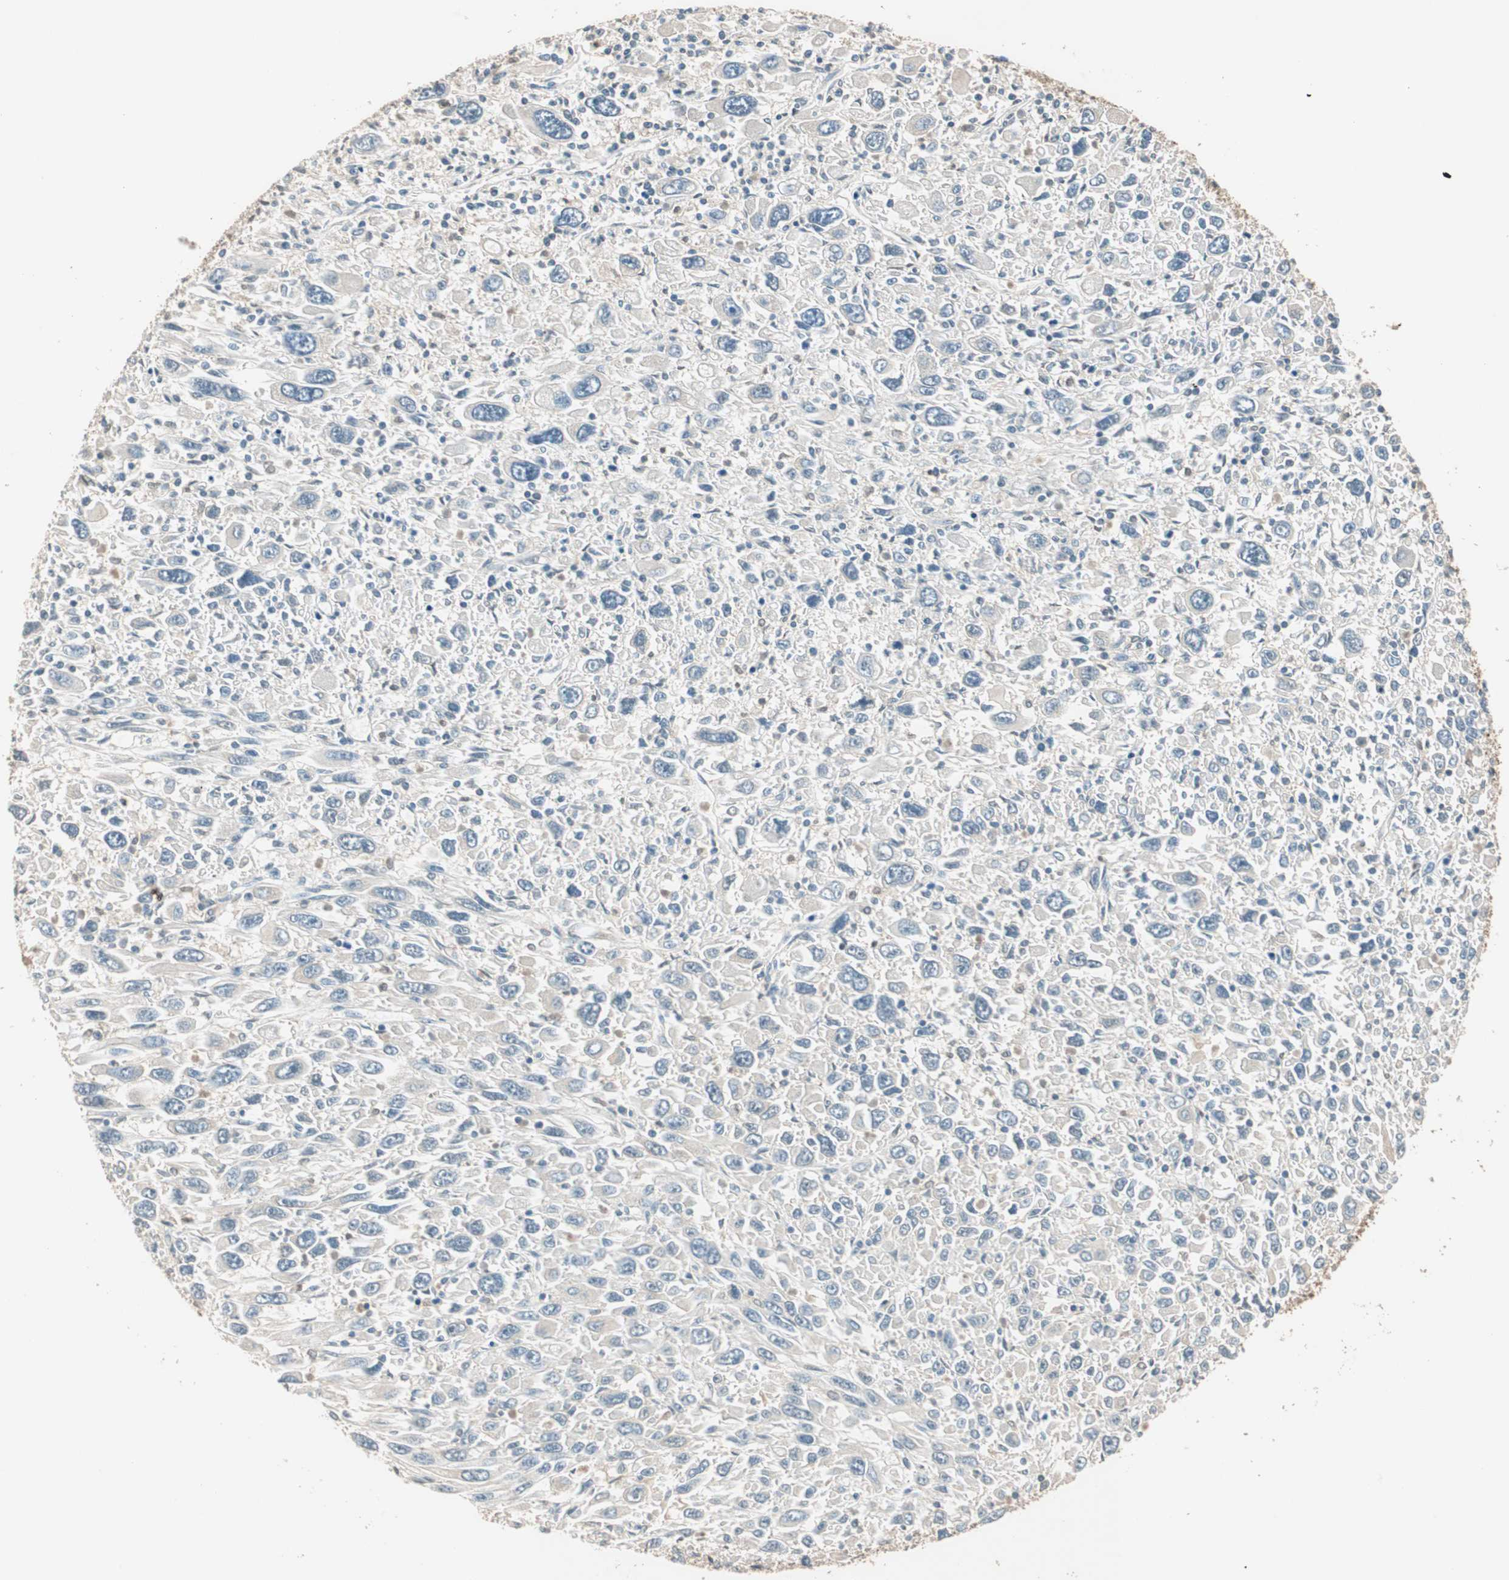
{"staining": {"intensity": "negative", "quantity": "none", "location": "none"}, "tissue": "melanoma", "cell_type": "Tumor cells", "image_type": "cancer", "snomed": [{"axis": "morphology", "description": "Malignant melanoma, Metastatic site"}, {"axis": "topography", "description": "Skin"}], "caption": "Immunohistochemistry (IHC) of human melanoma reveals no expression in tumor cells.", "gene": "TRIM21", "patient": {"sex": "female", "age": 56}}